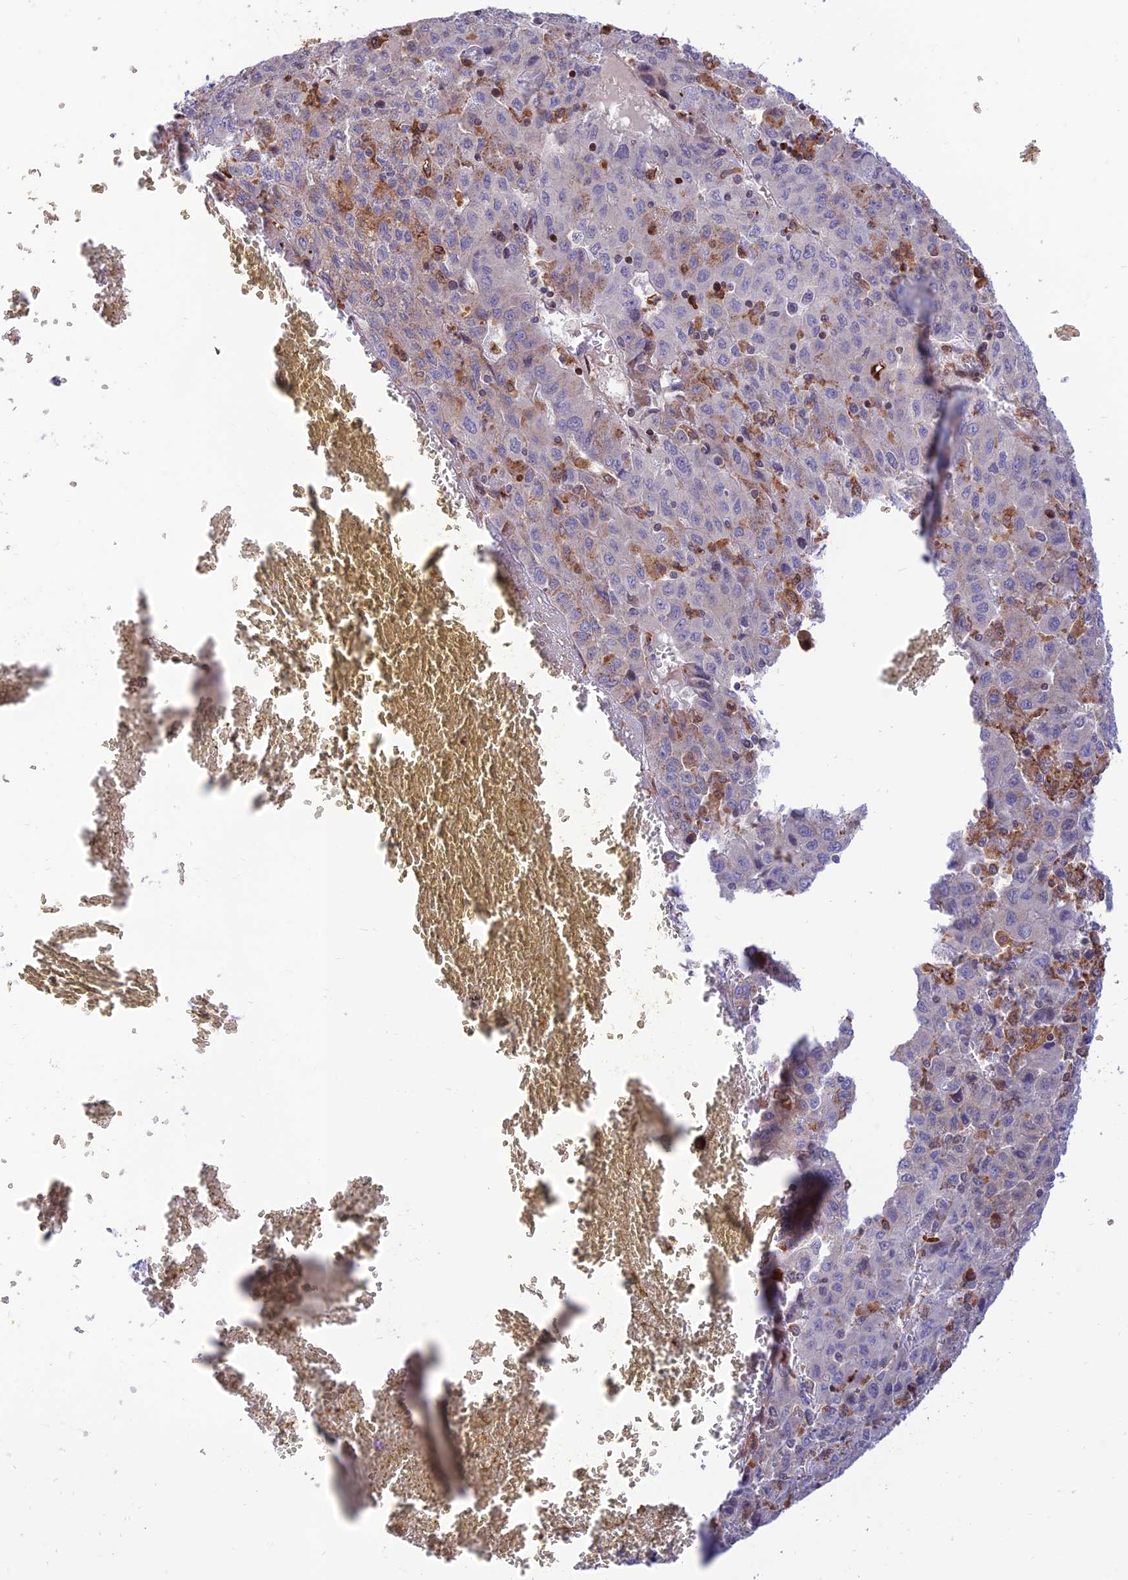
{"staining": {"intensity": "negative", "quantity": "none", "location": "none"}, "tissue": "liver cancer", "cell_type": "Tumor cells", "image_type": "cancer", "snomed": [{"axis": "morphology", "description": "Carcinoma, Hepatocellular, NOS"}, {"axis": "topography", "description": "Liver"}], "caption": "A micrograph of liver cancer stained for a protein reveals no brown staining in tumor cells.", "gene": "FAM186B", "patient": {"sex": "female", "age": 53}}